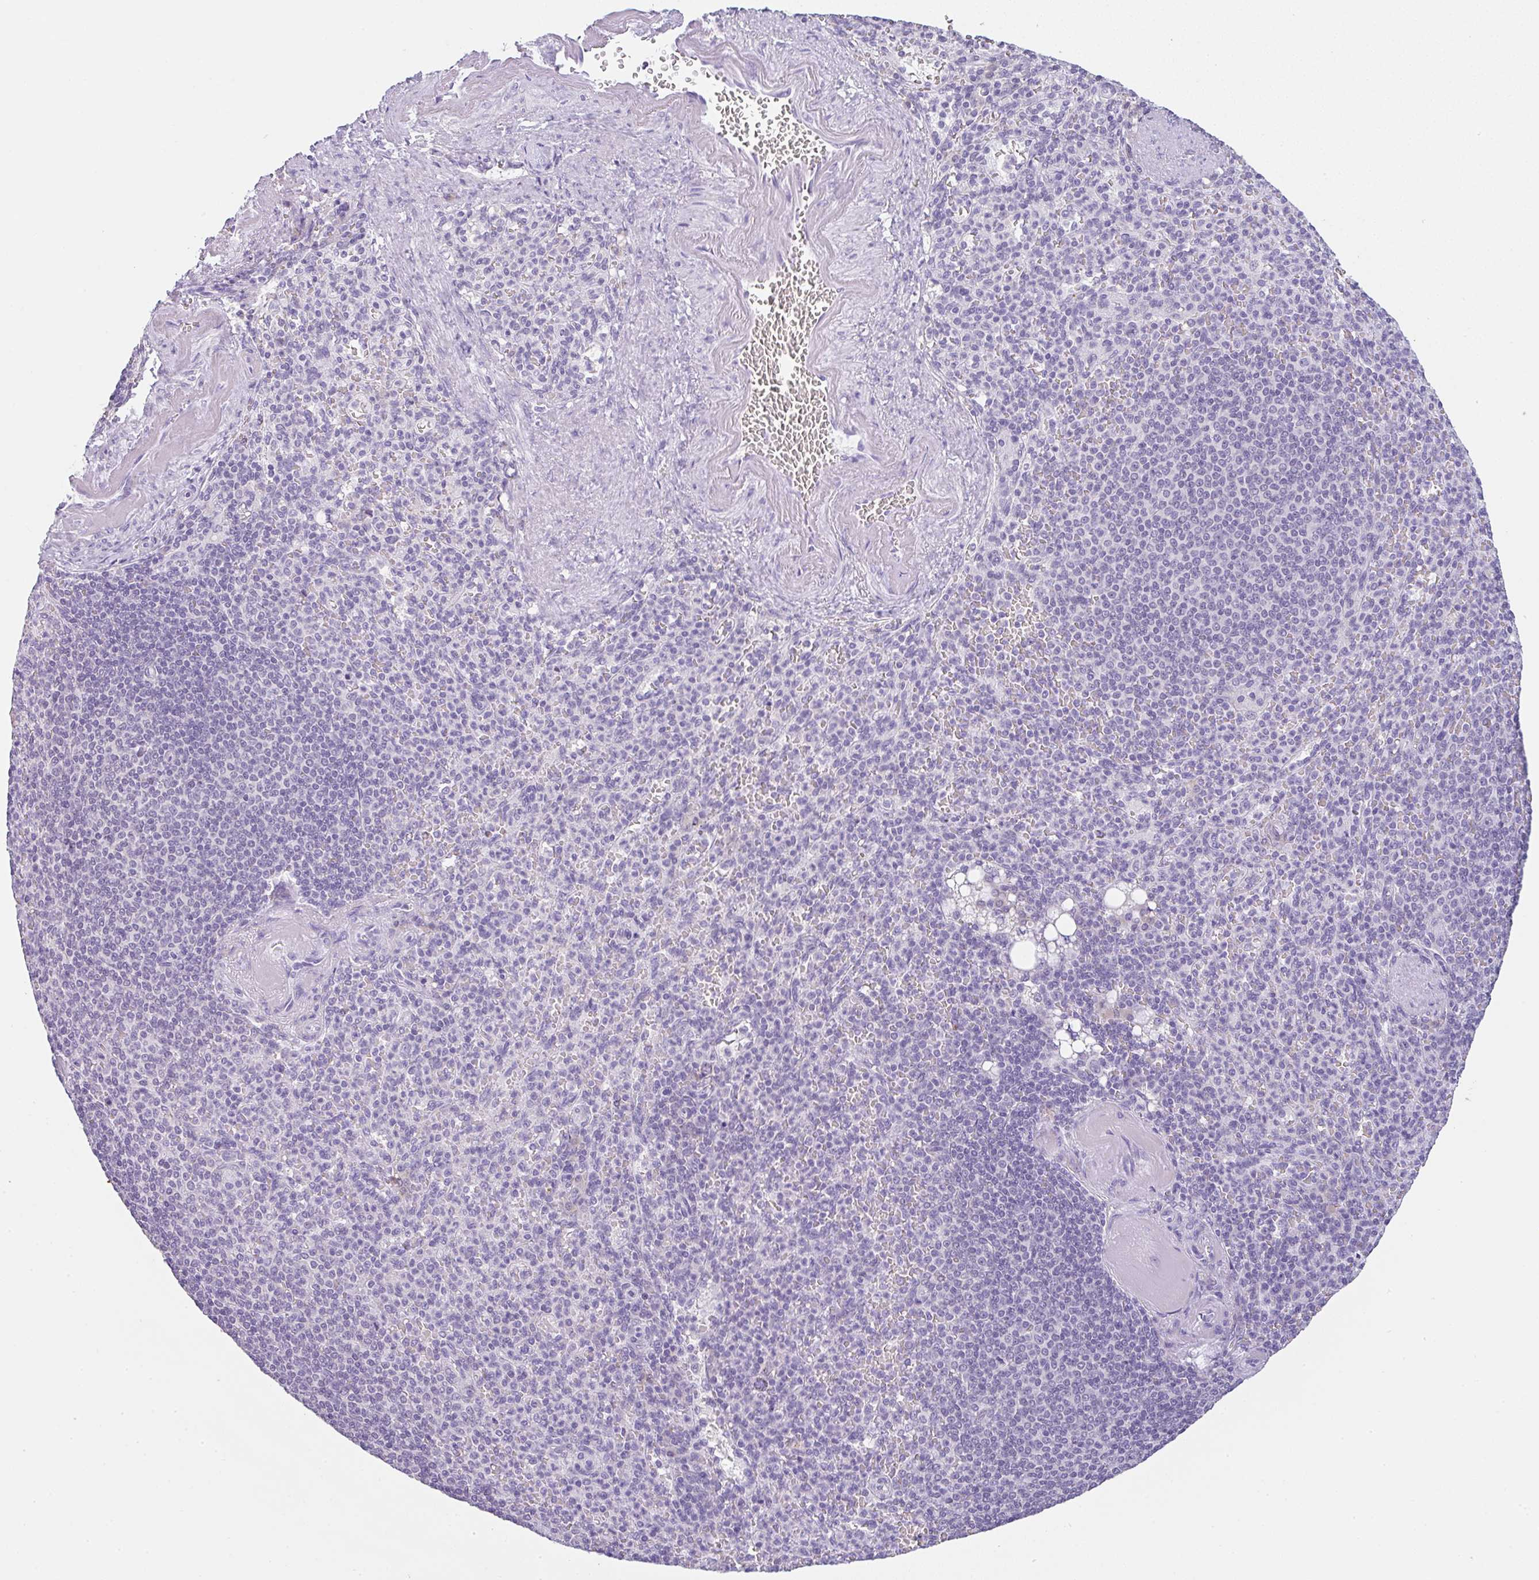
{"staining": {"intensity": "negative", "quantity": "none", "location": "none"}, "tissue": "spleen", "cell_type": "Cells in red pulp", "image_type": "normal", "snomed": [{"axis": "morphology", "description": "Normal tissue, NOS"}, {"axis": "topography", "description": "Spleen"}], "caption": "Immunohistochemistry image of unremarkable spleen stained for a protein (brown), which demonstrates no staining in cells in red pulp.", "gene": "LPAR4", "patient": {"sex": "female", "age": 74}}